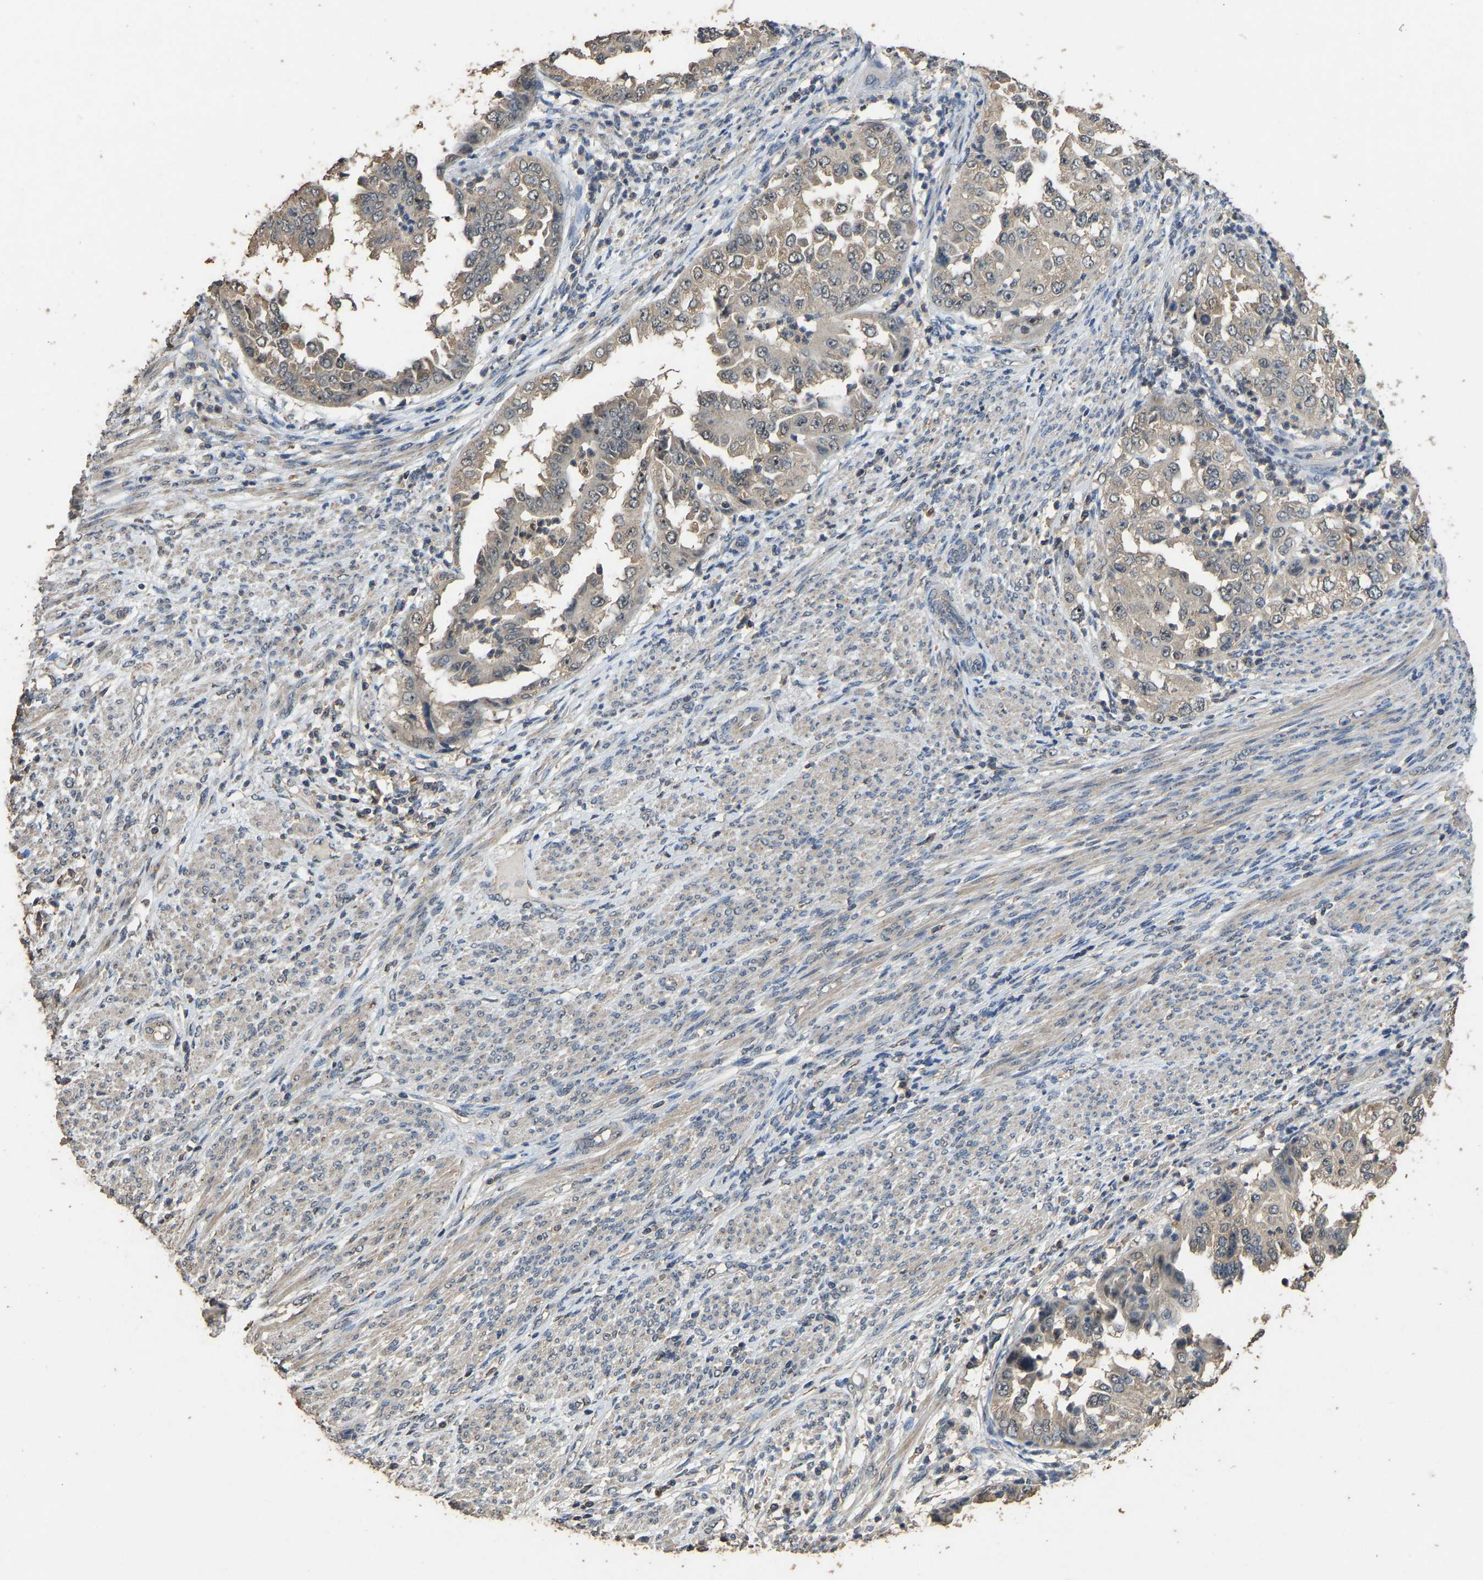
{"staining": {"intensity": "weak", "quantity": ">75%", "location": "cytoplasmic/membranous"}, "tissue": "endometrial cancer", "cell_type": "Tumor cells", "image_type": "cancer", "snomed": [{"axis": "morphology", "description": "Adenocarcinoma, NOS"}, {"axis": "topography", "description": "Endometrium"}], "caption": "The image exhibits a brown stain indicating the presence of a protein in the cytoplasmic/membranous of tumor cells in endometrial cancer (adenocarcinoma). (DAB (3,3'-diaminobenzidine) = brown stain, brightfield microscopy at high magnification).", "gene": "CIDEC", "patient": {"sex": "female", "age": 85}}